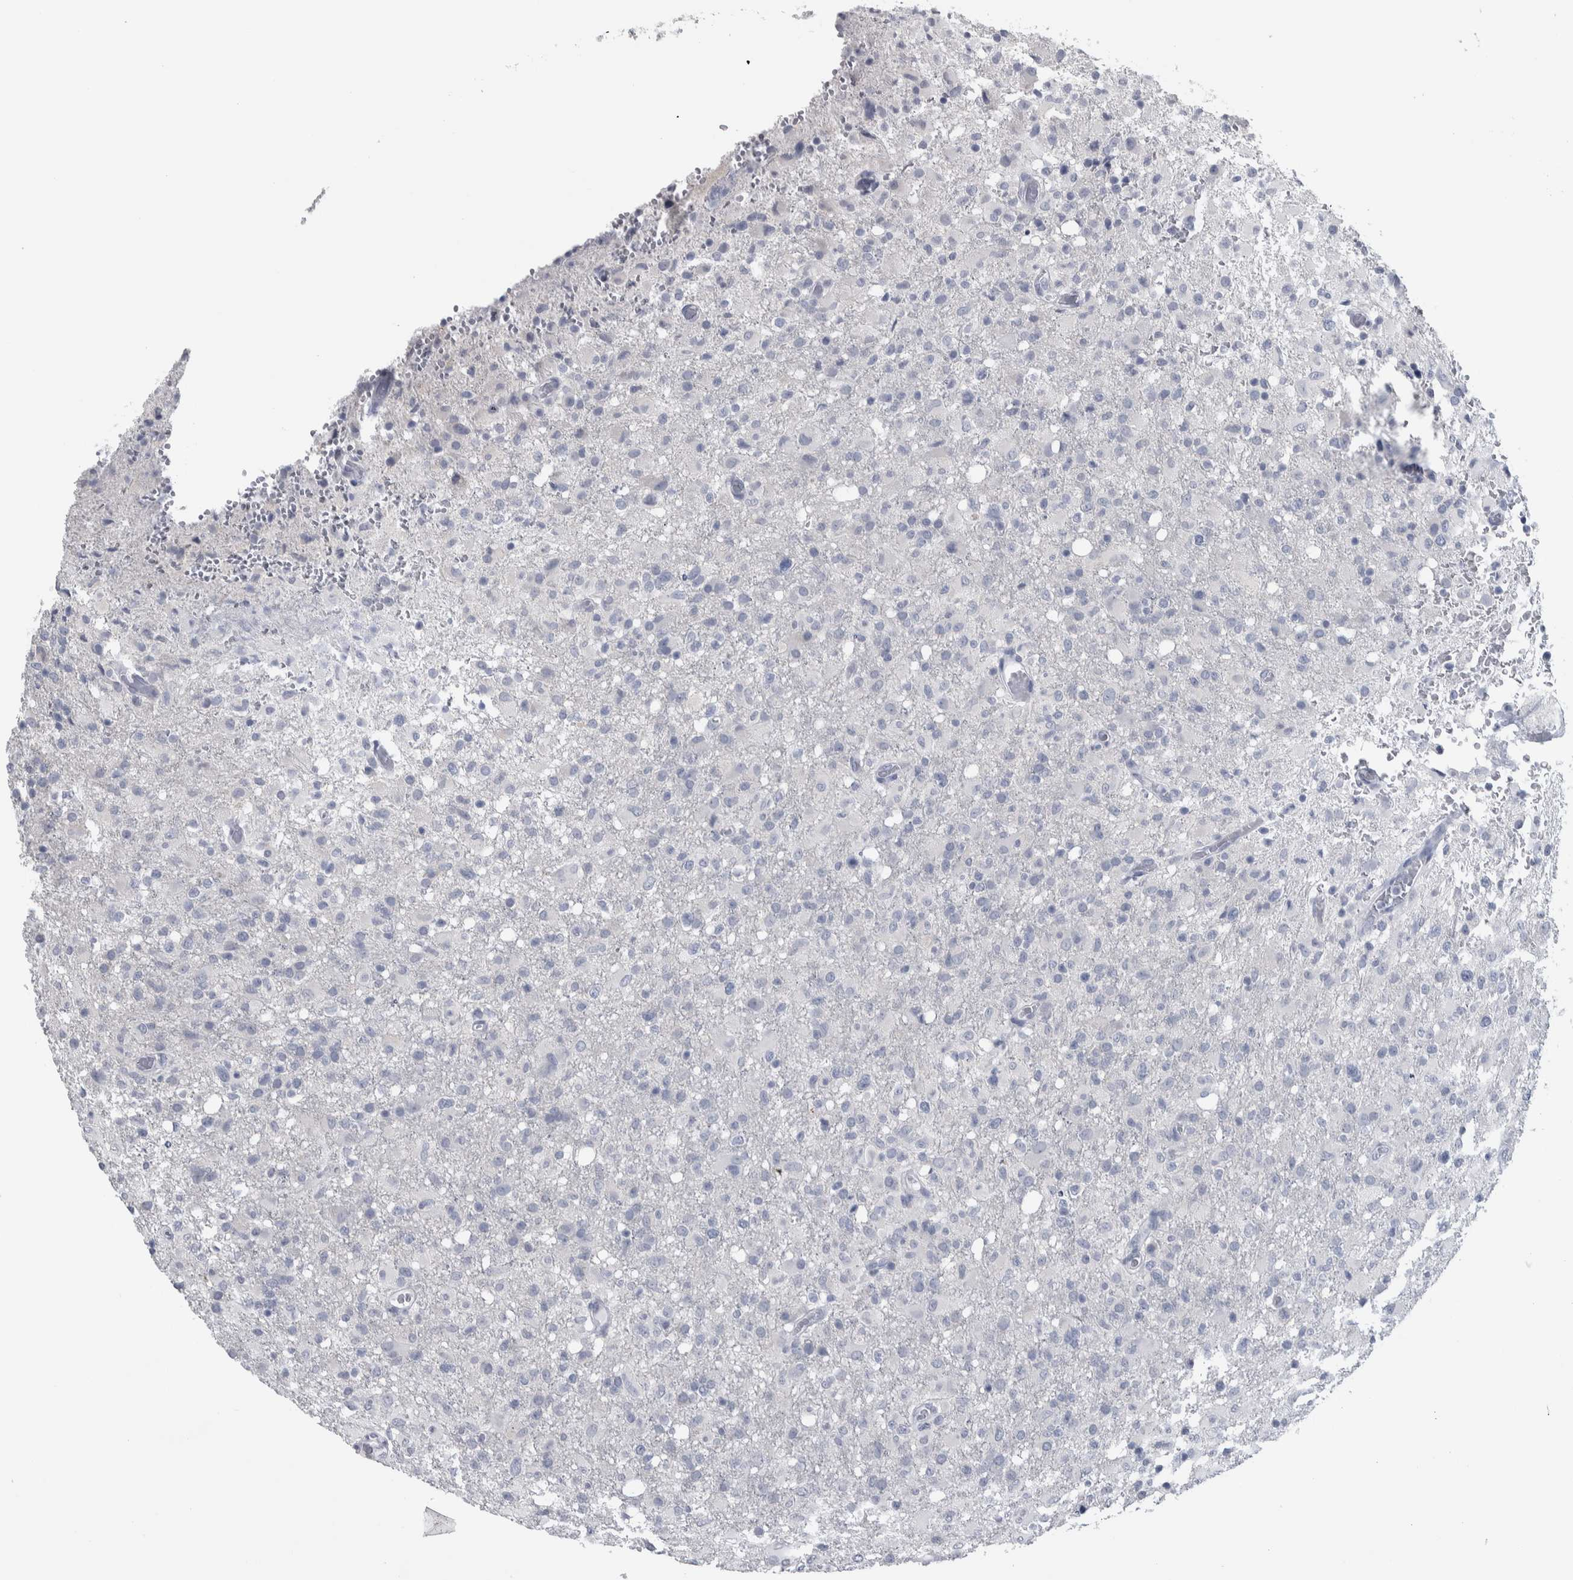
{"staining": {"intensity": "negative", "quantity": "none", "location": "none"}, "tissue": "glioma", "cell_type": "Tumor cells", "image_type": "cancer", "snomed": [{"axis": "morphology", "description": "Glioma, malignant, High grade"}, {"axis": "topography", "description": "Brain"}], "caption": "High power microscopy micrograph of an immunohistochemistry (IHC) histopathology image of glioma, revealing no significant positivity in tumor cells. (DAB (3,3'-diaminobenzidine) IHC visualized using brightfield microscopy, high magnification).", "gene": "CDH17", "patient": {"sex": "female", "age": 57}}